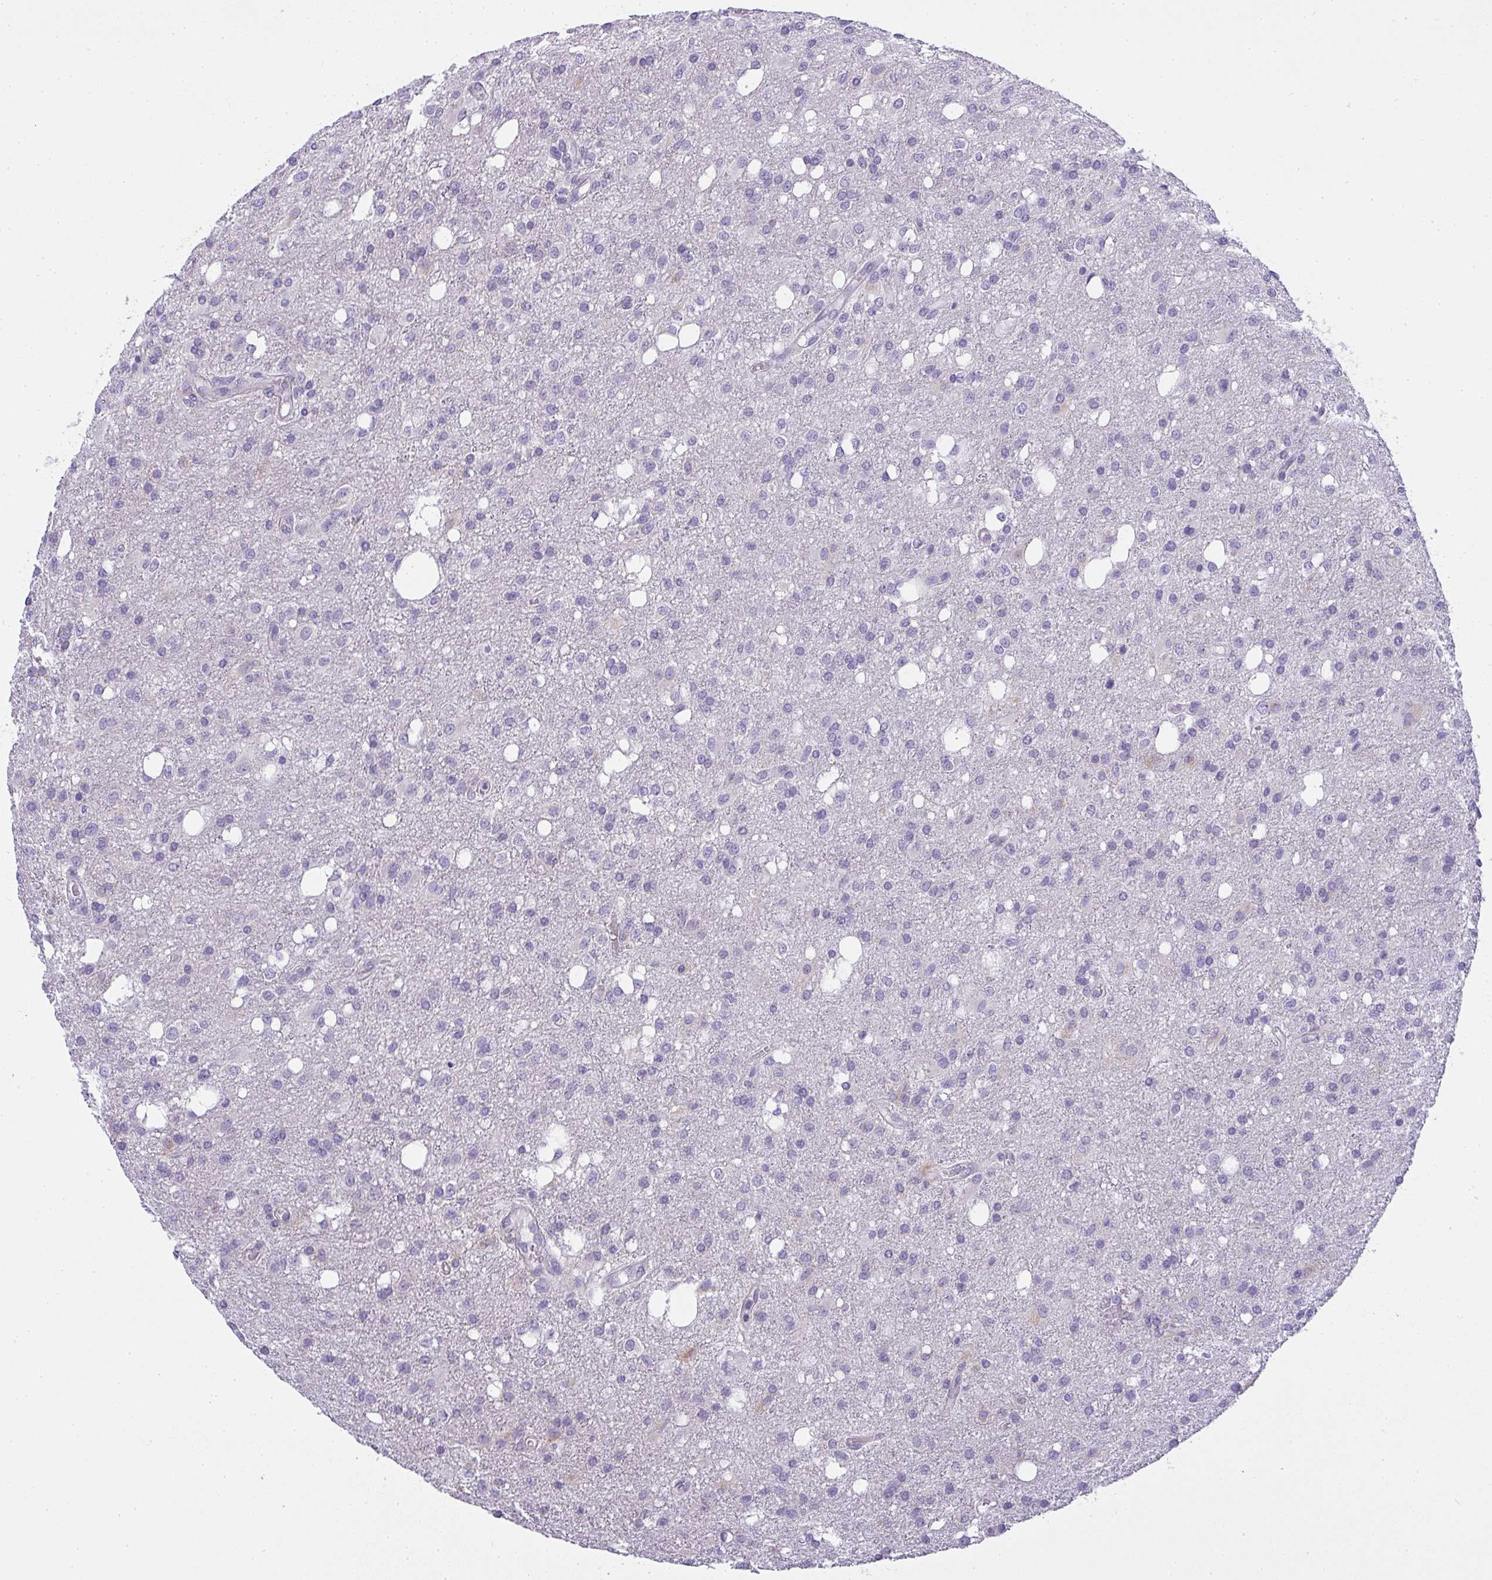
{"staining": {"intensity": "negative", "quantity": "none", "location": "none"}, "tissue": "glioma", "cell_type": "Tumor cells", "image_type": "cancer", "snomed": [{"axis": "morphology", "description": "Glioma, malignant, Low grade"}, {"axis": "topography", "description": "Brain"}], "caption": "Immunohistochemistry (IHC) photomicrograph of neoplastic tissue: human malignant glioma (low-grade) stained with DAB displays no significant protein expression in tumor cells. (DAB (3,3'-diaminobenzidine) immunohistochemistry visualized using brightfield microscopy, high magnification).", "gene": "GSDMB", "patient": {"sex": "female", "age": 58}}